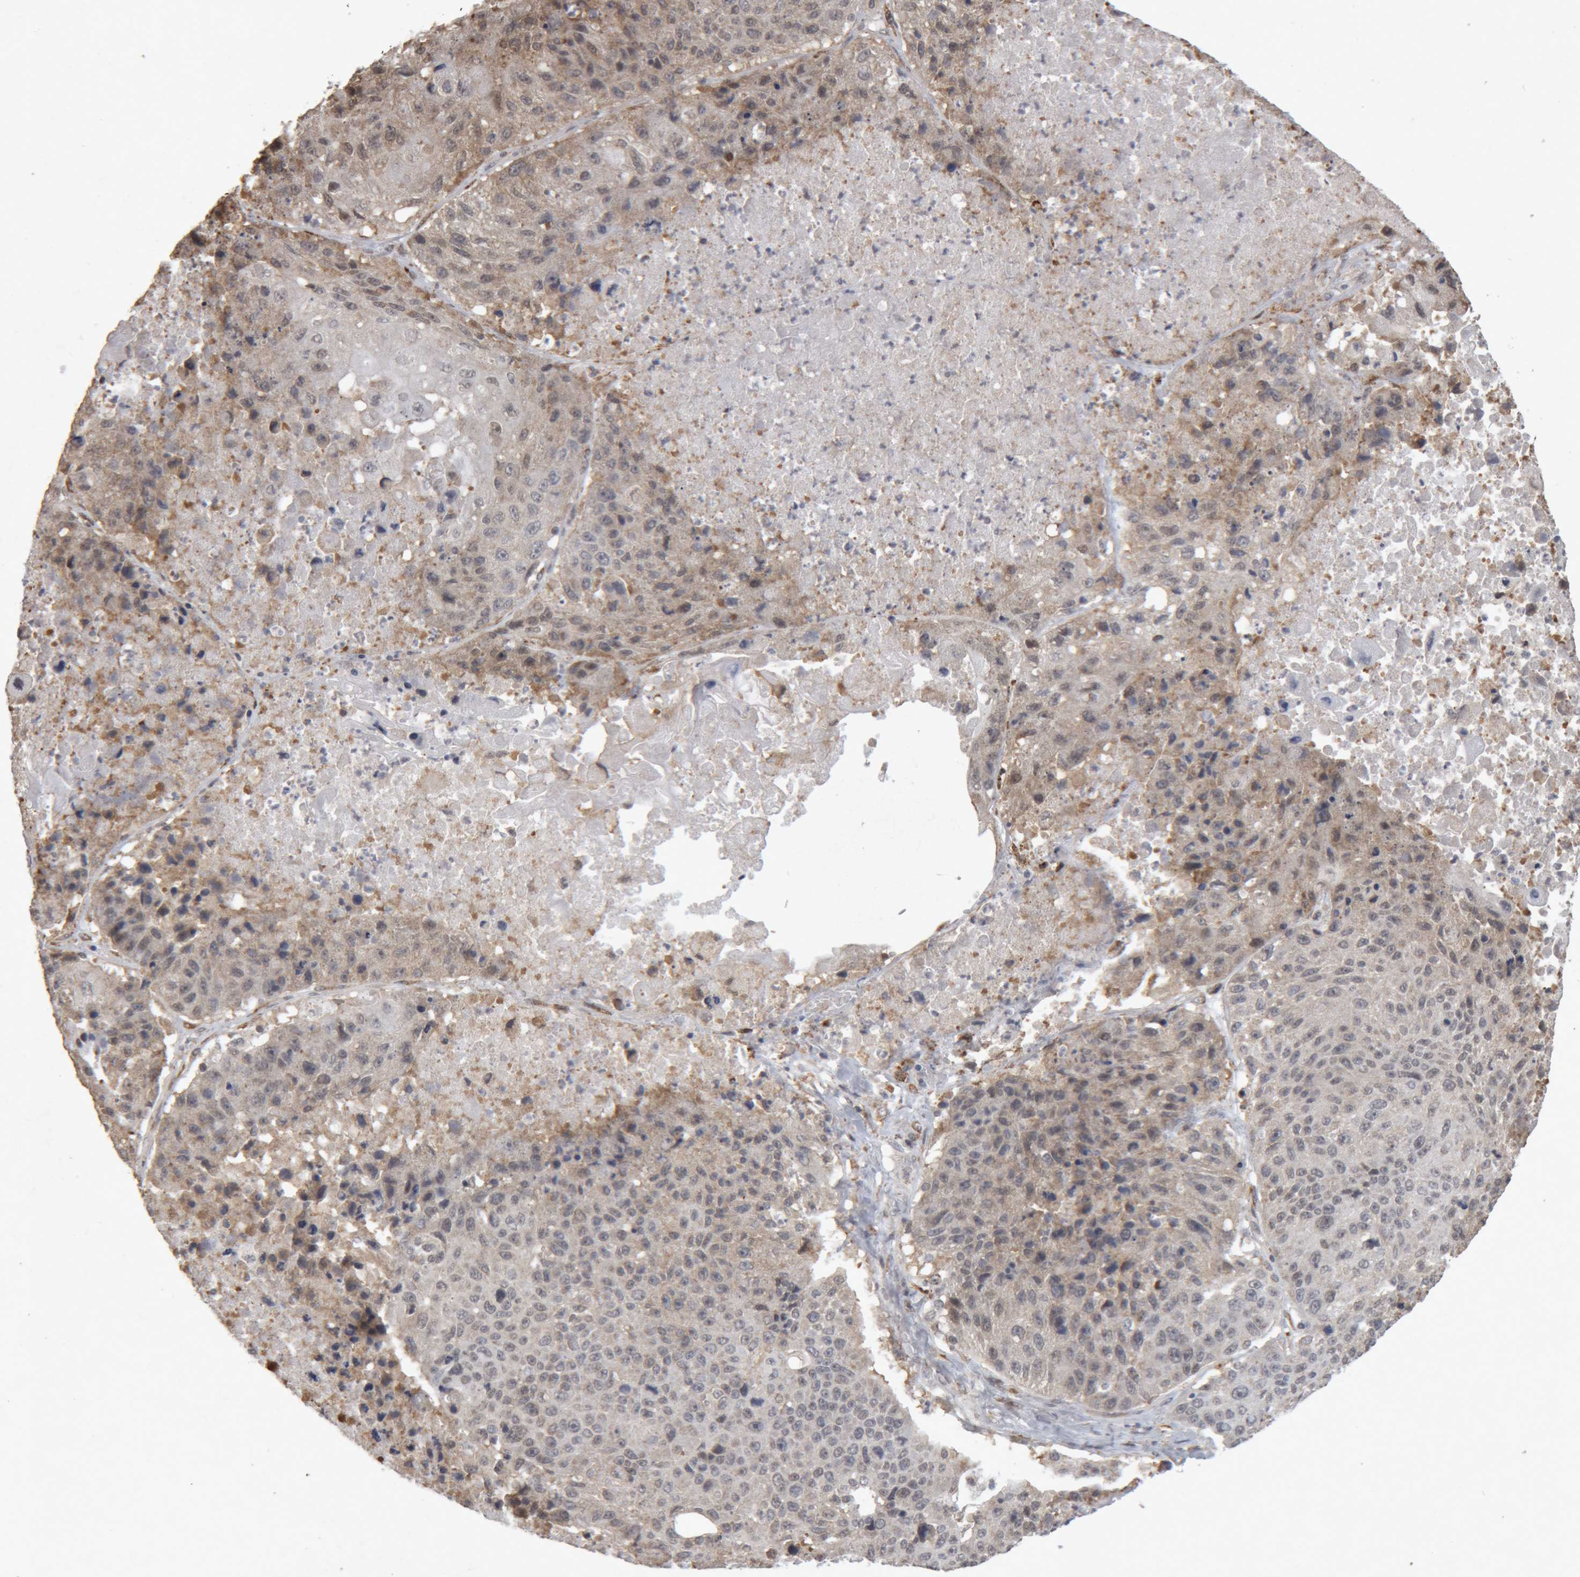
{"staining": {"intensity": "weak", "quantity": "<25%", "location": "cytoplasmic/membranous"}, "tissue": "lung cancer", "cell_type": "Tumor cells", "image_type": "cancer", "snomed": [{"axis": "morphology", "description": "Squamous cell carcinoma, NOS"}, {"axis": "topography", "description": "Lung"}], "caption": "The IHC histopathology image has no significant expression in tumor cells of lung cancer (squamous cell carcinoma) tissue.", "gene": "MEP1A", "patient": {"sex": "male", "age": 61}}